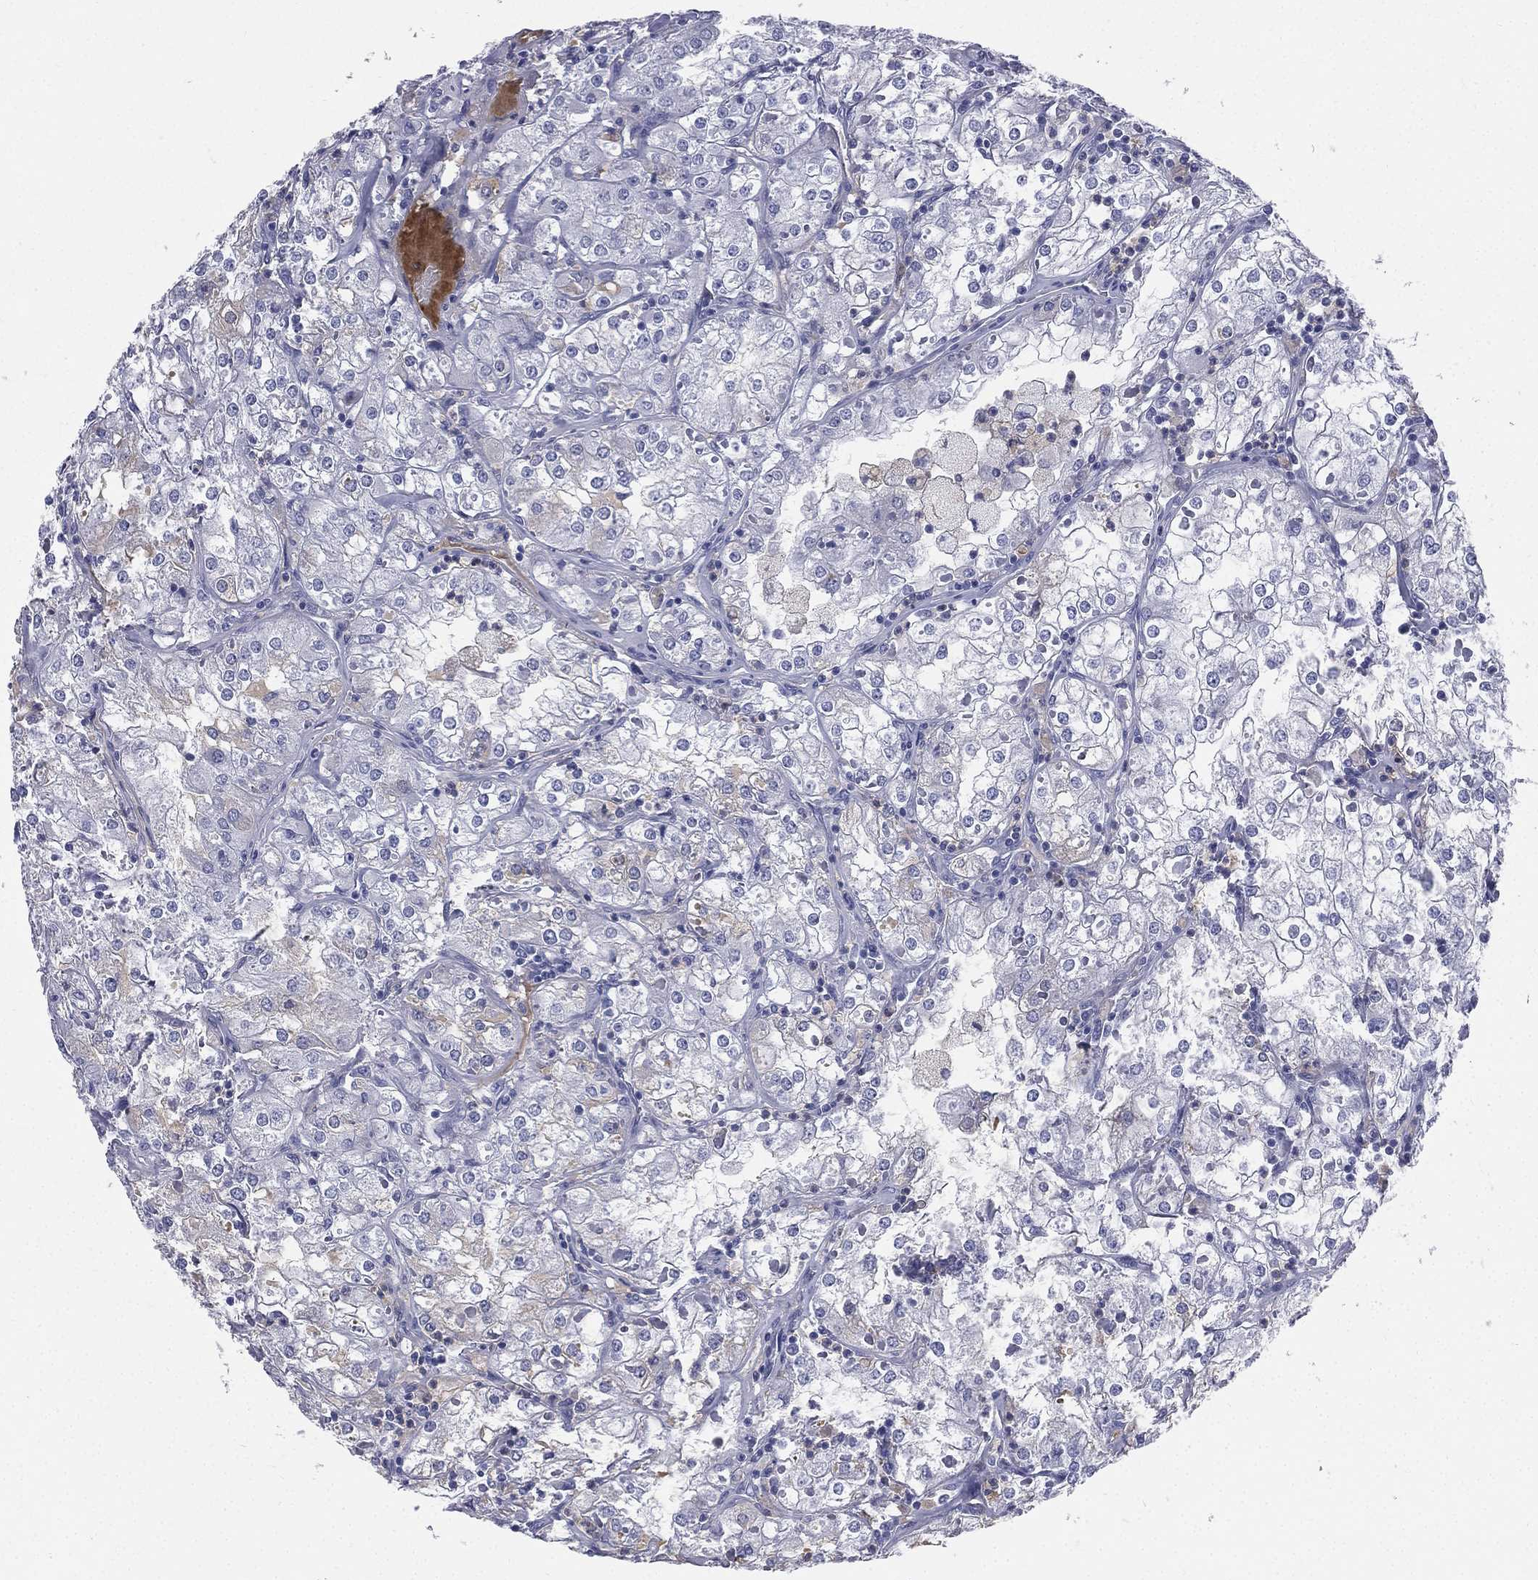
{"staining": {"intensity": "negative", "quantity": "none", "location": "none"}, "tissue": "renal cancer", "cell_type": "Tumor cells", "image_type": "cancer", "snomed": [{"axis": "morphology", "description": "Adenocarcinoma, NOS"}, {"axis": "topography", "description": "Kidney"}], "caption": "Tumor cells show no significant staining in adenocarcinoma (renal).", "gene": "HP", "patient": {"sex": "male", "age": 77}}